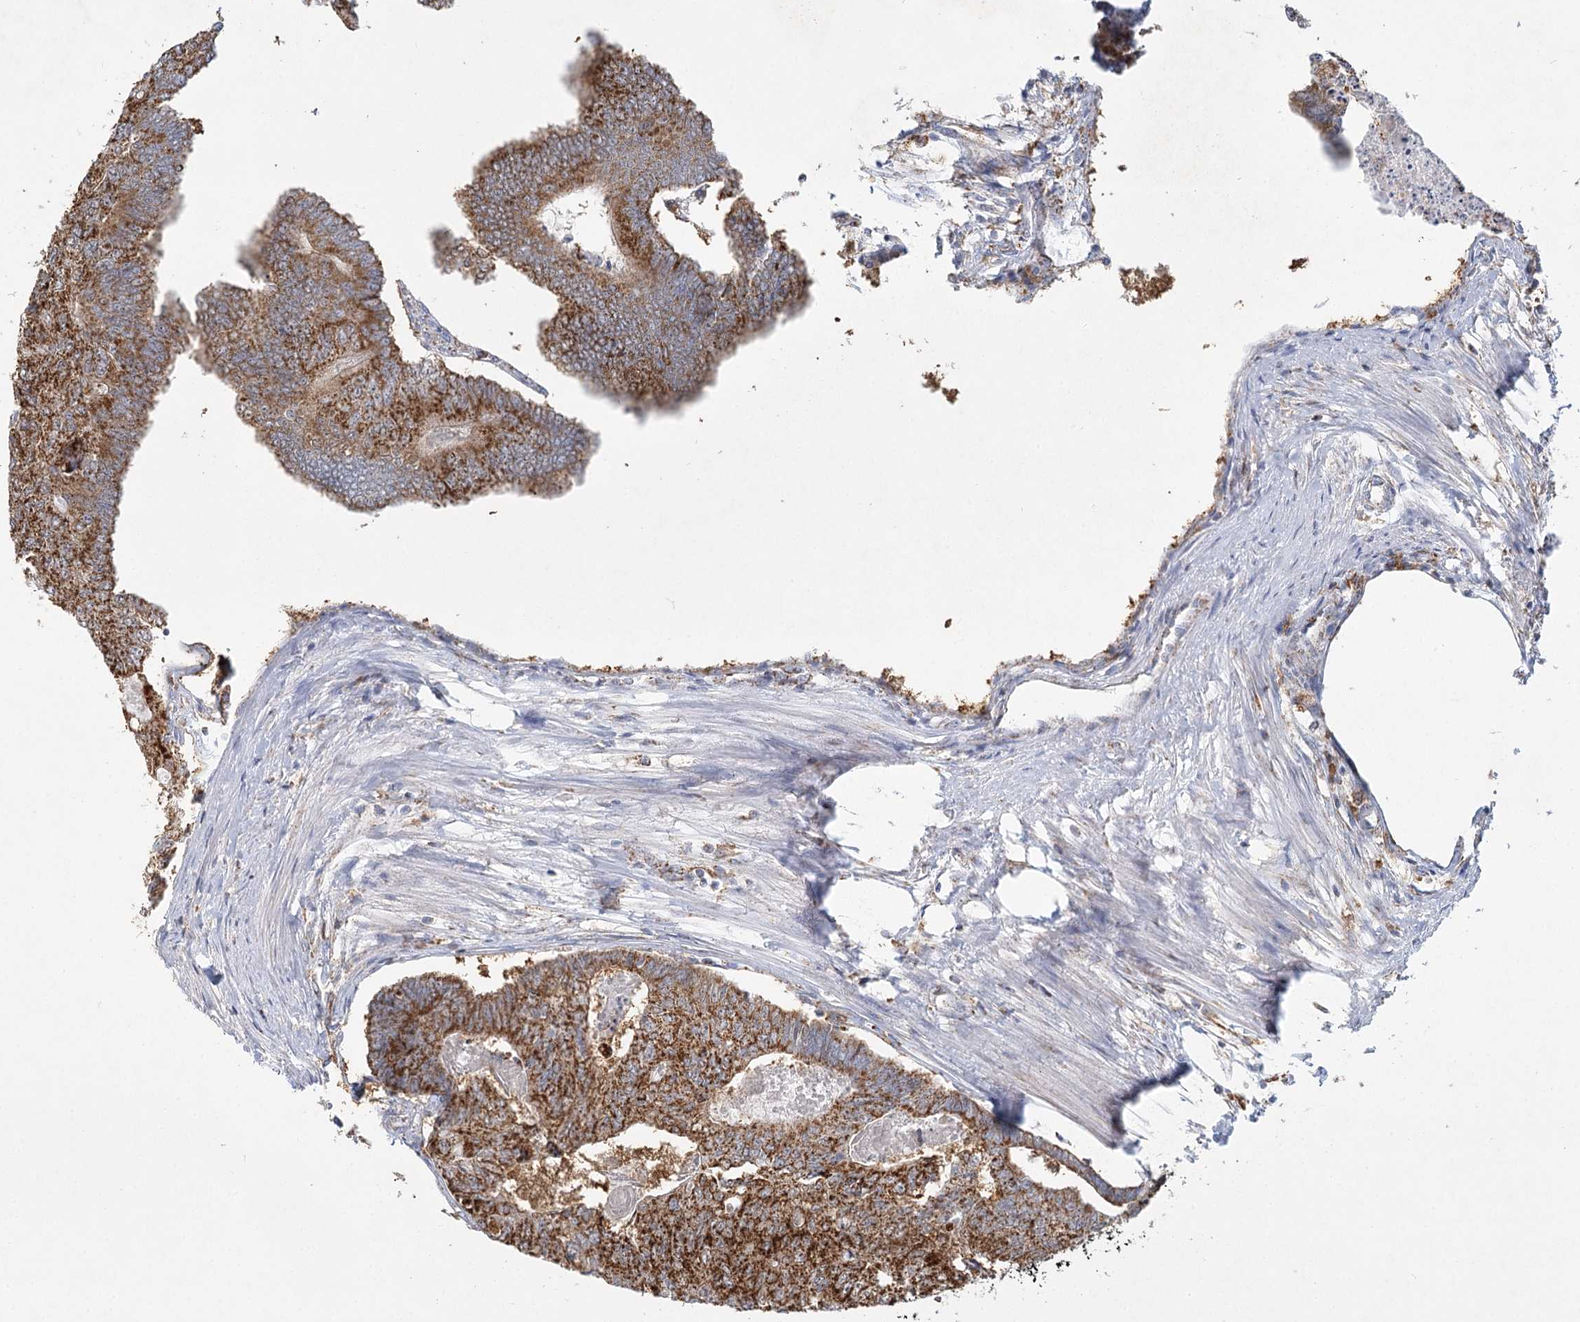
{"staining": {"intensity": "strong", "quantity": ">75%", "location": "cytoplasmic/membranous"}, "tissue": "colorectal cancer", "cell_type": "Tumor cells", "image_type": "cancer", "snomed": [{"axis": "morphology", "description": "Adenocarcinoma, NOS"}, {"axis": "topography", "description": "Colon"}], "caption": "Protein expression analysis of human colorectal adenocarcinoma reveals strong cytoplasmic/membranous positivity in about >75% of tumor cells.", "gene": "TAS1R1", "patient": {"sex": "female", "age": 67}}